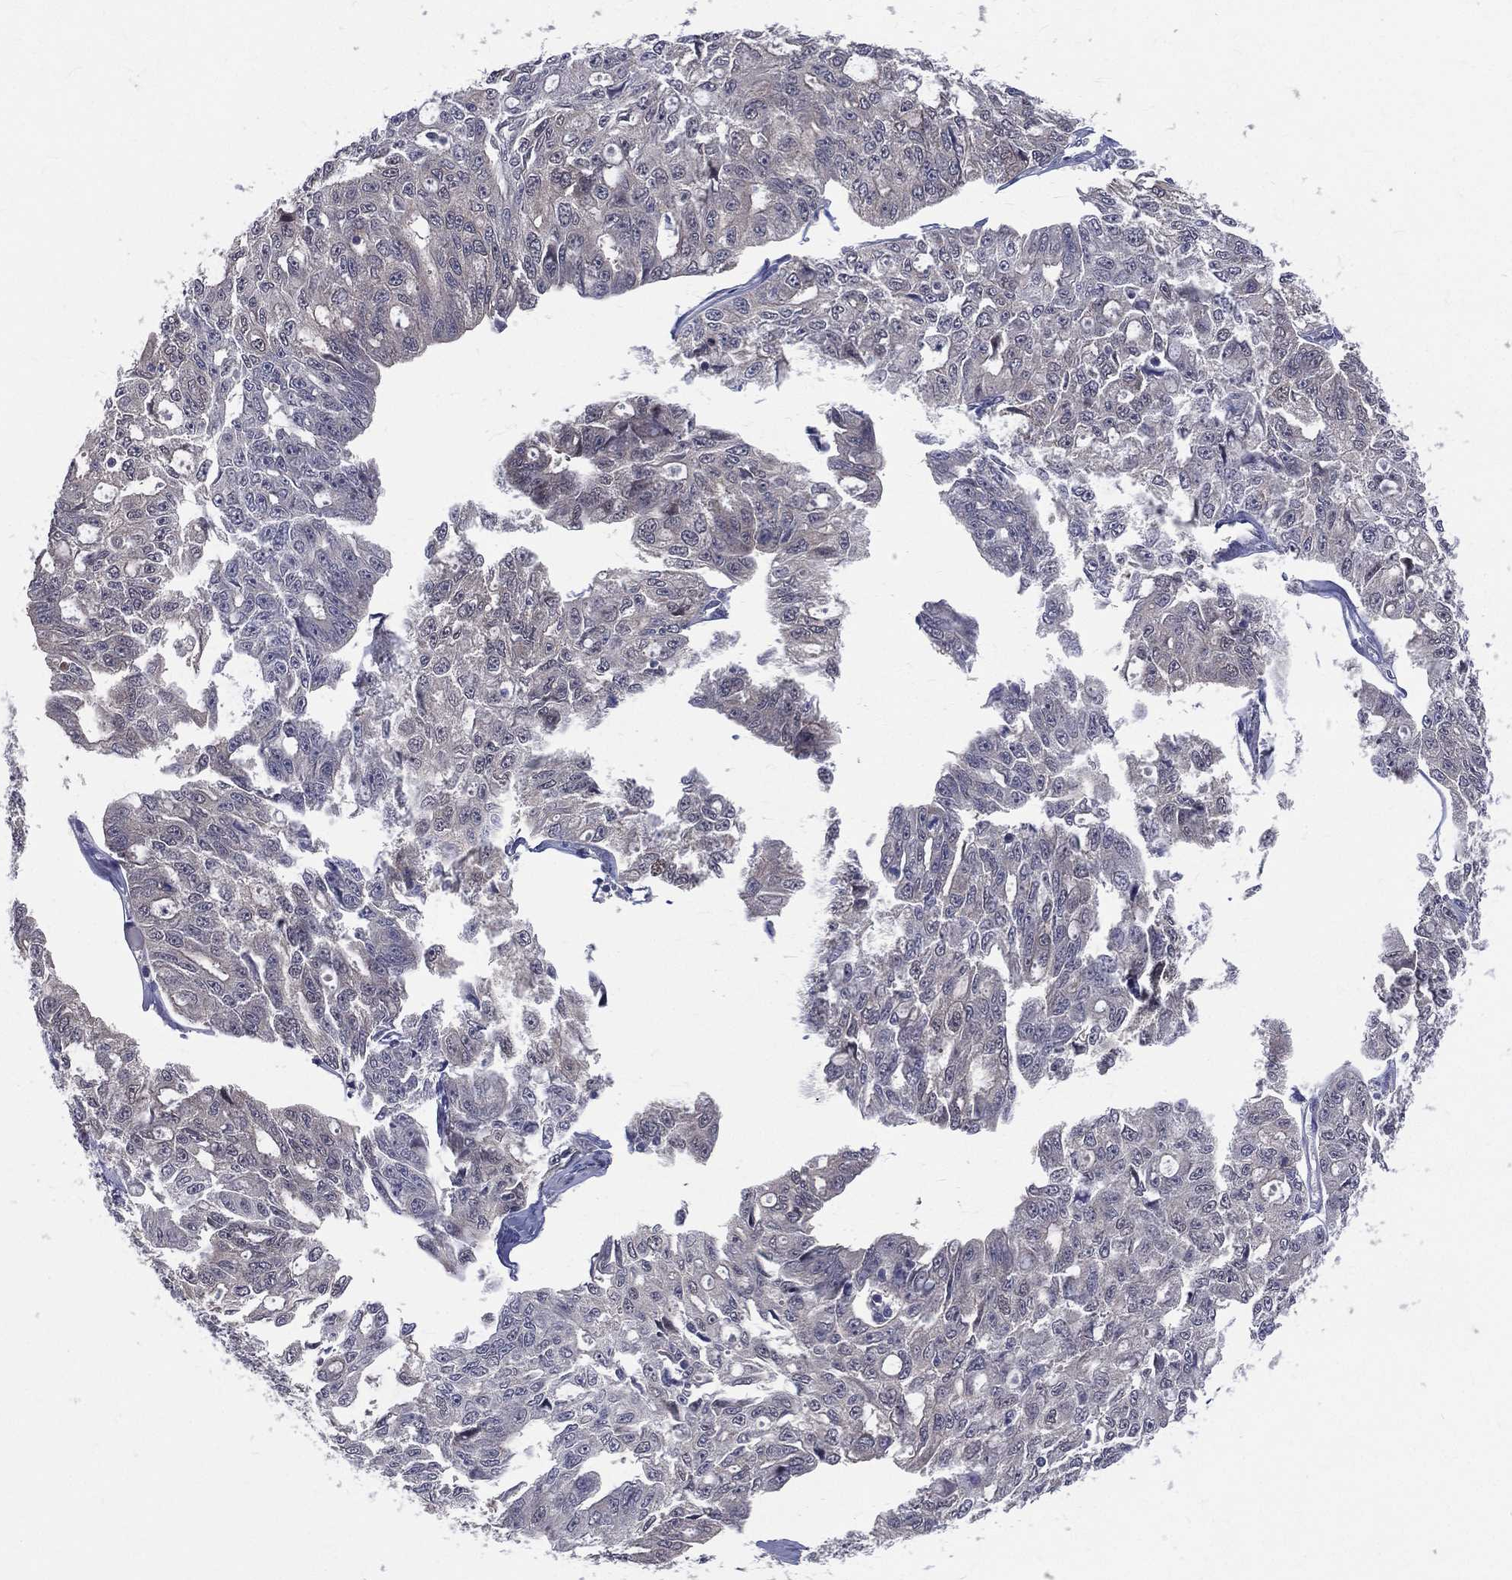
{"staining": {"intensity": "negative", "quantity": "none", "location": "none"}, "tissue": "ovarian cancer", "cell_type": "Tumor cells", "image_type": "cancer", "snomed": [{"axis": "morphology", "description": "Carcinoma, endometroid"}, {"axis": "topography", "description": "Ovary"}], "caption": "Endometroid carcinoma (ovarian) stained for a protein using immunohistochemistry shows no positivity tumor cells.", "gene": "DLG4", "patient": {"sex": "female", "age": 65}}